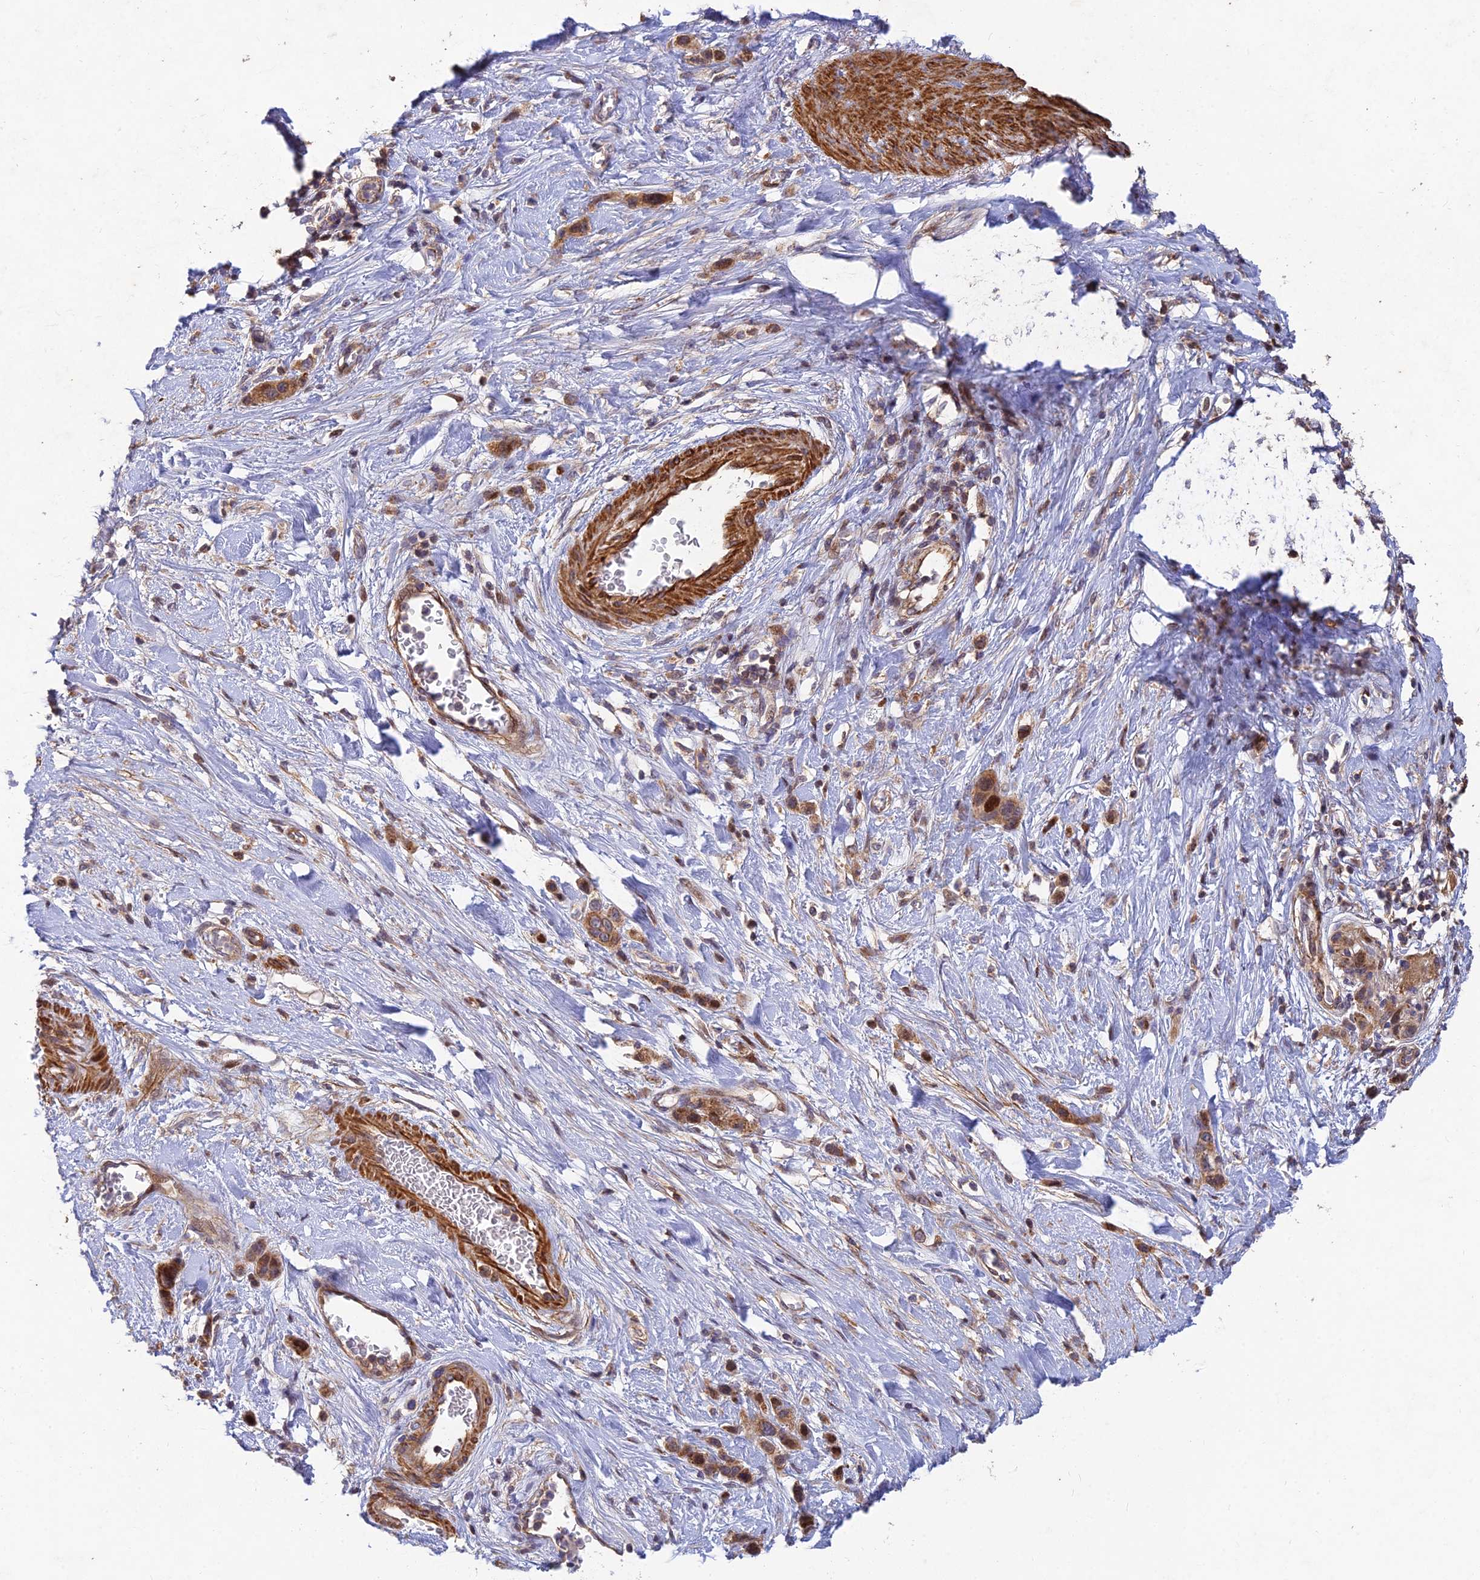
{"staining": {"intensity": "moderate", "quantity": ">75%", "location": "cytoplasmic/membranous,nuclear"}, "tissue": "stomach cancer", "cell_type": "Tumor cells", "image_type": "cancer", "snomed": [{"axis": "morphology", "description": "Adenocarcinoma, NOS"}, {"axis": "morphology", "description": "Adenocarcinoma, High grade"}, {"axis": "topography", "description": "Stomach, upper"}, {"axis": "topography", "description": "Stomach, lower"}], "caption": "Stomach high-grade adenocarcinoma stained with DAB (3,3'-diaminobenzidine) immunohistochemistry (IHC) exhibits medium levels of moderate cytoplasmic/membranous and nuclear expression in approximately >75% of tumor cells.", "gene": "RELCH", "patient": {"sex": "female", "age": 65}}